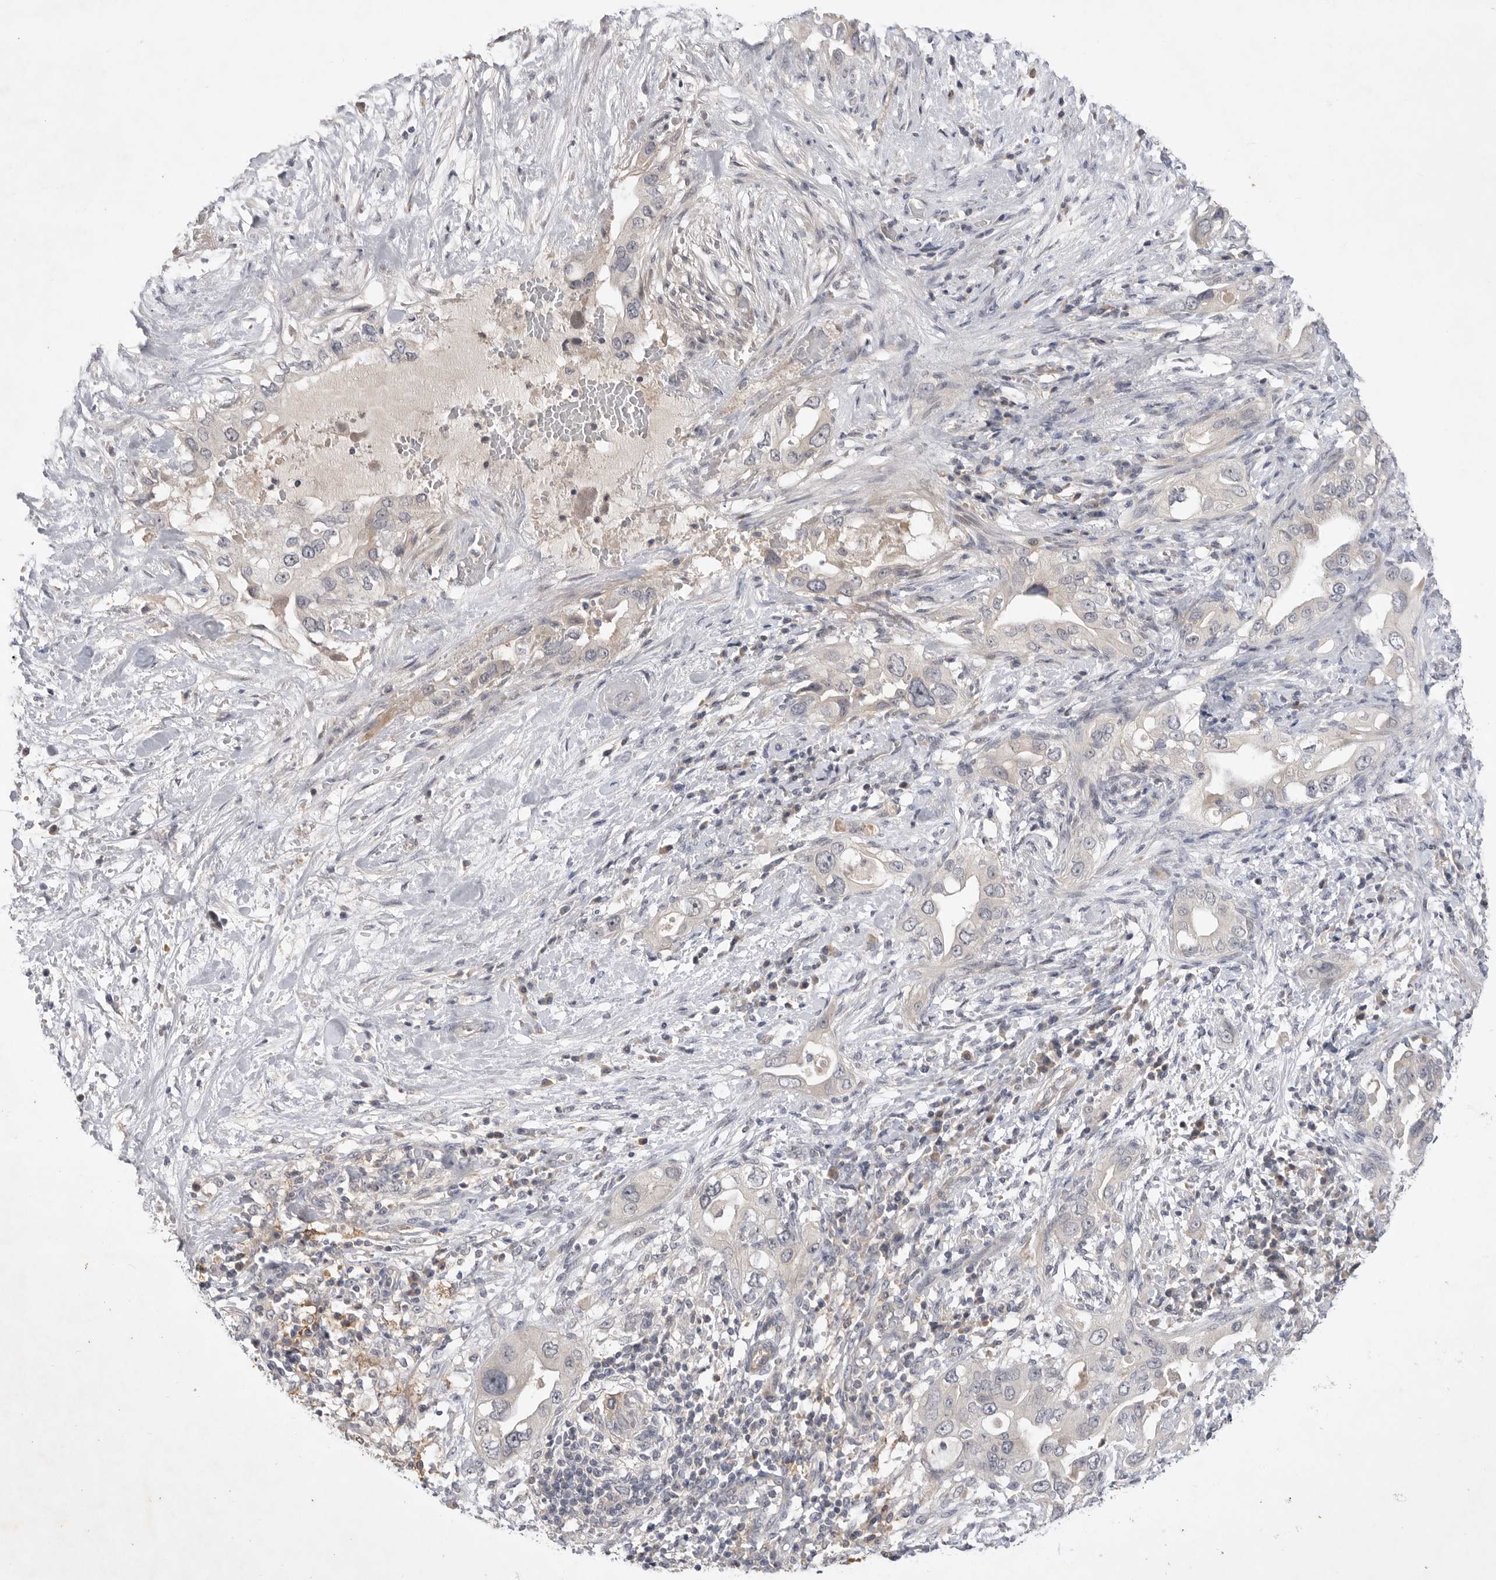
{"staining": {"intensity": "negative", "quantity": "none", "location": "none"}, "tissue": "pancreatic cancer", "cell_type": "Tumor cells", "image_type": "cancer", "snomed": [{"axis": "morphology", "description": "Inflammation, NOS"}, {"axis": "morphology", "description": "Adenocarcinoma, NOS"}, {"axis": "topography", "description": "Pancreas"}], "caption": "Pancreatic adenocarcinoma was stained to show a protein in brown. There is no significant positivity in tumor cells.", "gene": "ITGAD", "patient": {"sex": "female", "age": 56}}